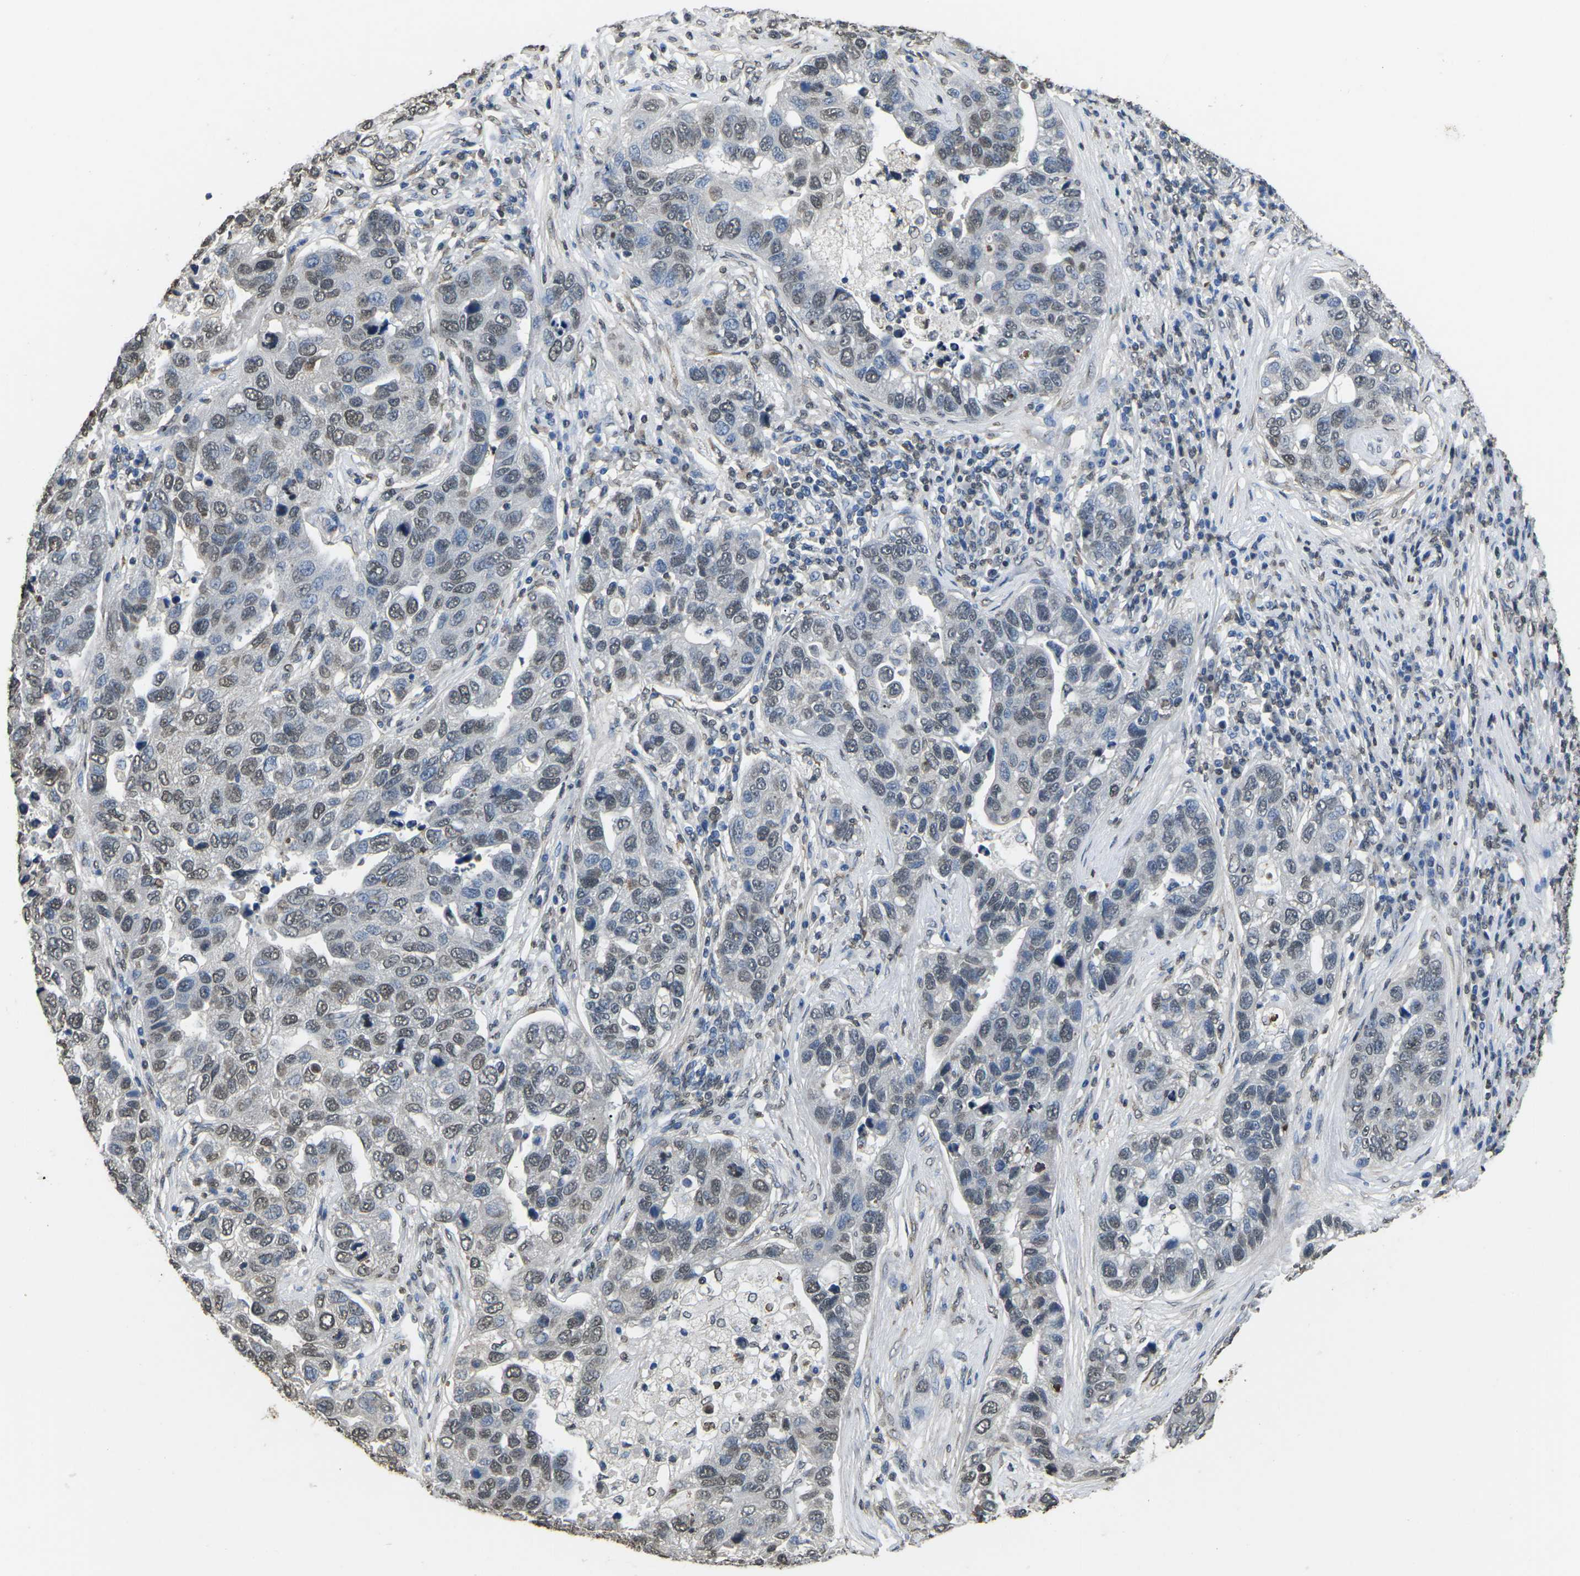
{"staining": {"intensity": "weak", "quantity": "25%-75%", "location": "nuclear"}, "tissue": "pancreatic cancer", "cell_type": "Tumor cells", "image_type": "cancer", "snomed": [{"axis": "morphology", "description": "Adenocarcinoma, NOS"}, {"axis": "topography", "description": "Pancreas"}], "caption": "IHC photomicrograph of neoplastic tissue: human pancreatic cancer (adenocarcinoma) stained using immunohistochemistry exhibits low levels of weak protein expression localized specifically in the nuclear of tumor cells, appearing as a nuclear brown color.", "gene": "SCNN1B", "patient": {"sex": "female", "age": 61}}